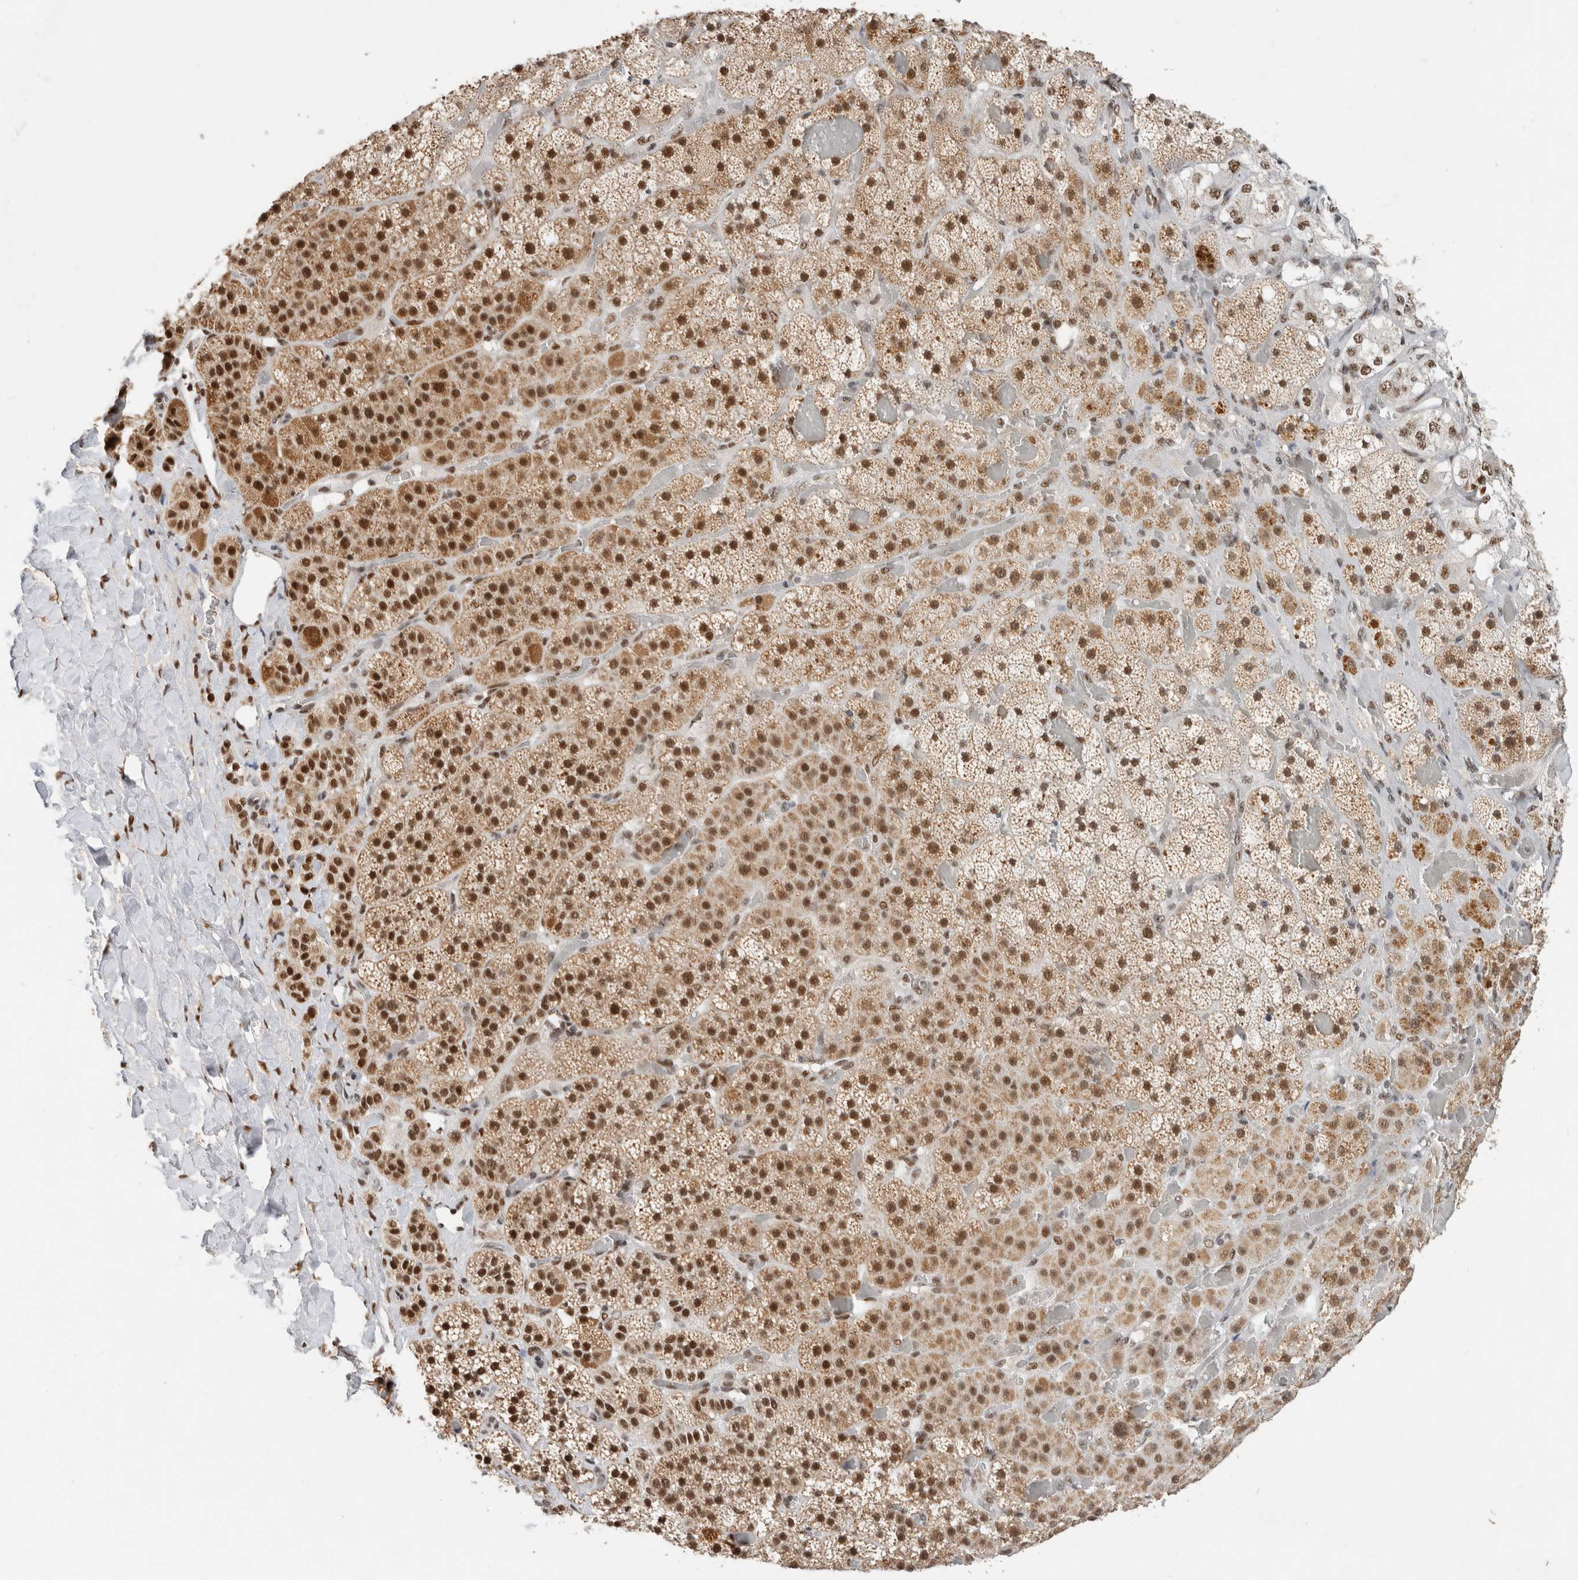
{"staining": {"intensity": "strong", "quantity": ">75%", "location": "cytoplasmic/membranous,nuclear"}, "tissue": "adrenal gland", "cell_type": "Glandular cells", "image_type": "normal", "snomed": [{"axis": "morphology", "description": "Normal tissue, NOS"}, {"axis": "topography", "description": "Adrenal gland"}], "caption": "This is a micrograph of immunohistochemistry staining of benign adrenal gland, which shows strong positivity in the cytoplasmic/membranous,nuclear of glandular cells.", "gene": "DDX42", "patient": {"sex": "male", "age": 57}}